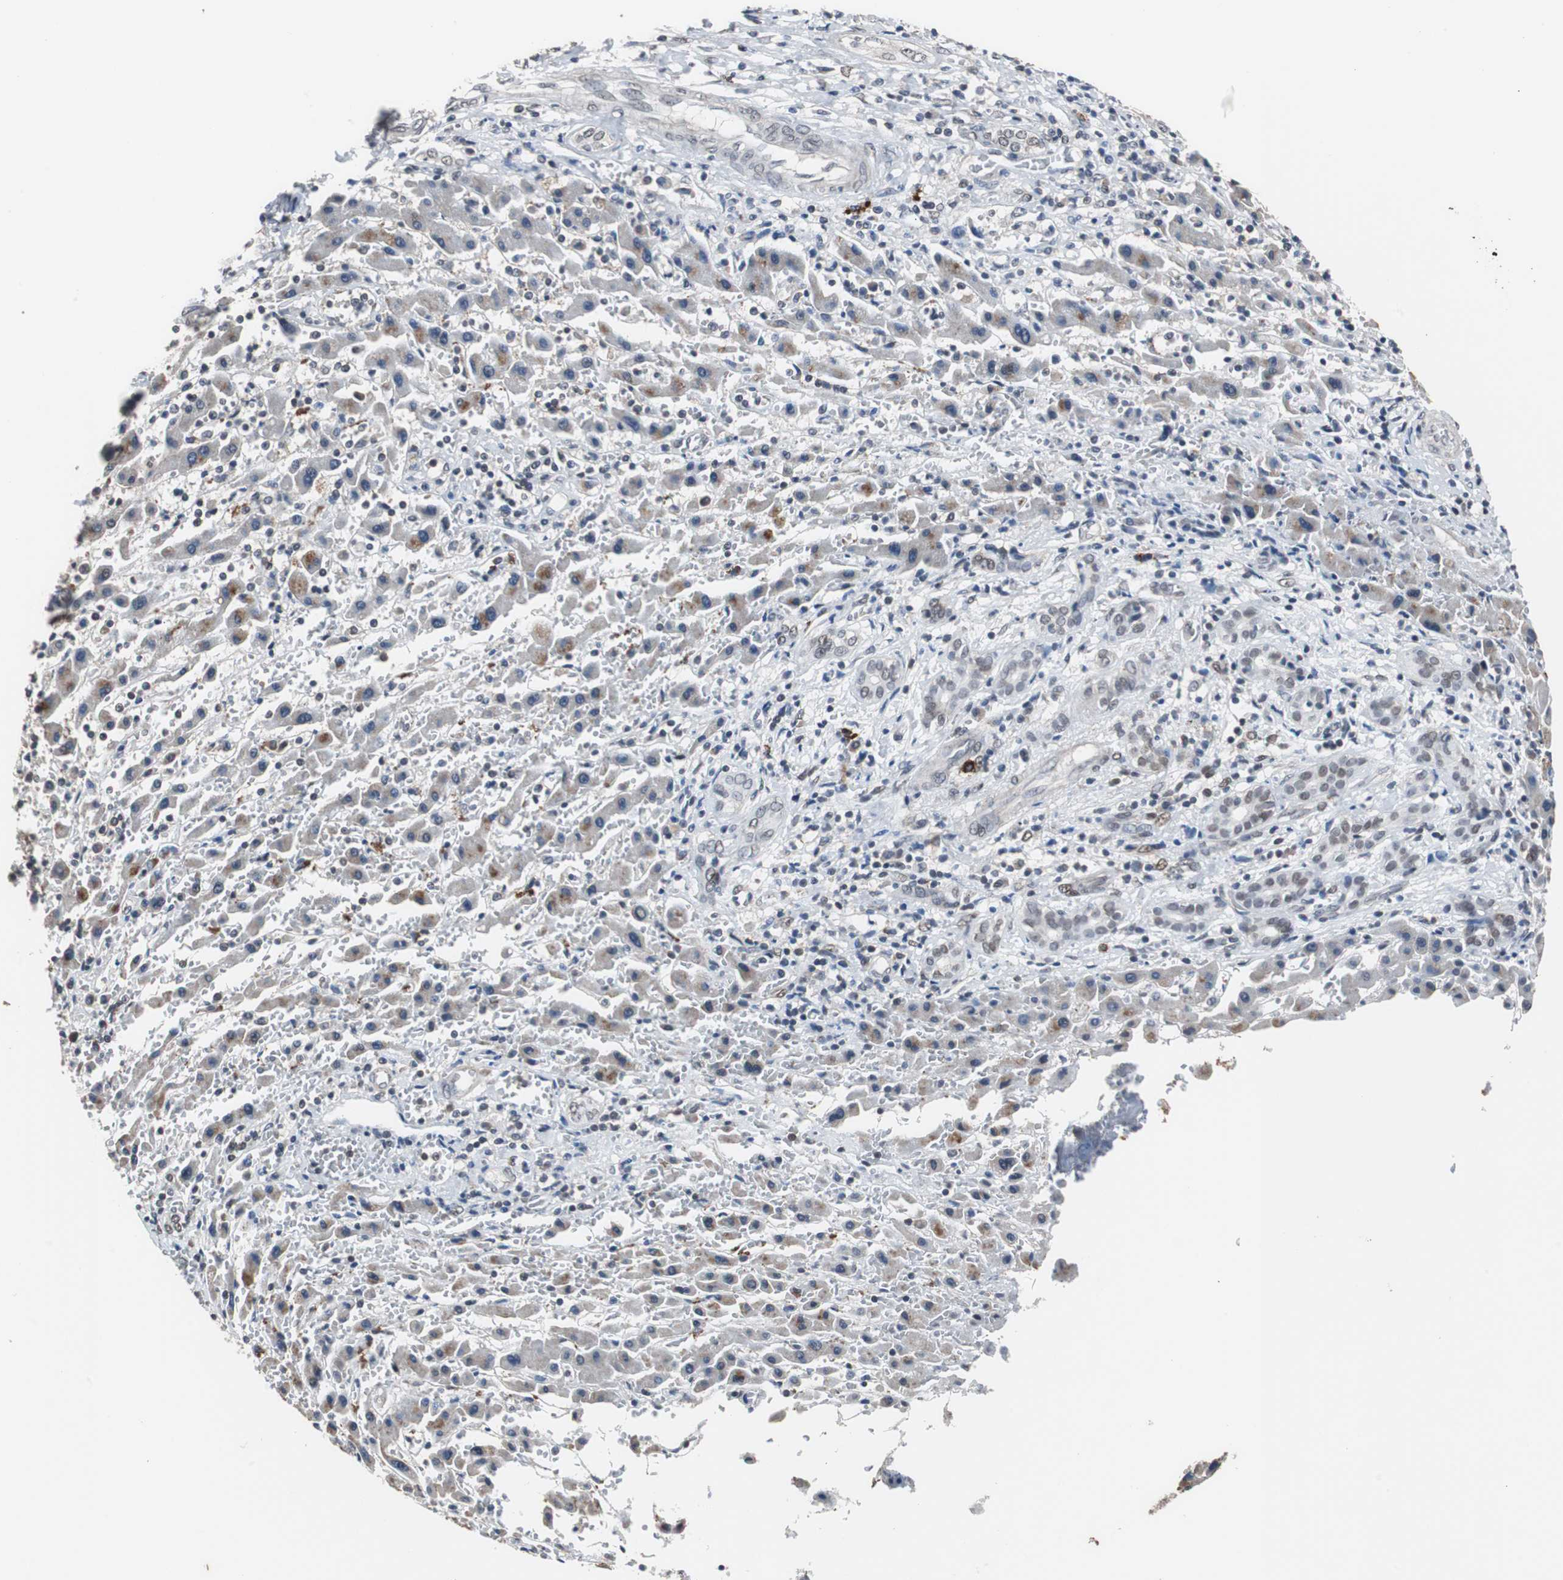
{"staining": {"intensity": "weak", "quantity": "<25%", "location": "nuclear"}, "tissue": "liver cancer", "cell_type": "Tumor cells", "image_type": "cancer", "snomed": [{"axis": "morphology", "description": "Cholangiocarcinoma"}, {"axis": "topography", "description": "Liver"}], "caption": "Immunohistochemistry (IHC) of human cholangiocarcinoma (liver) demonstrates no staining in tumor cells. (DAB (3,3'-diaminobenzidine) immunohistochemistry, high magnification).", "gene": "ZHX2", "patient": {"sex": "male", "age": 57}}